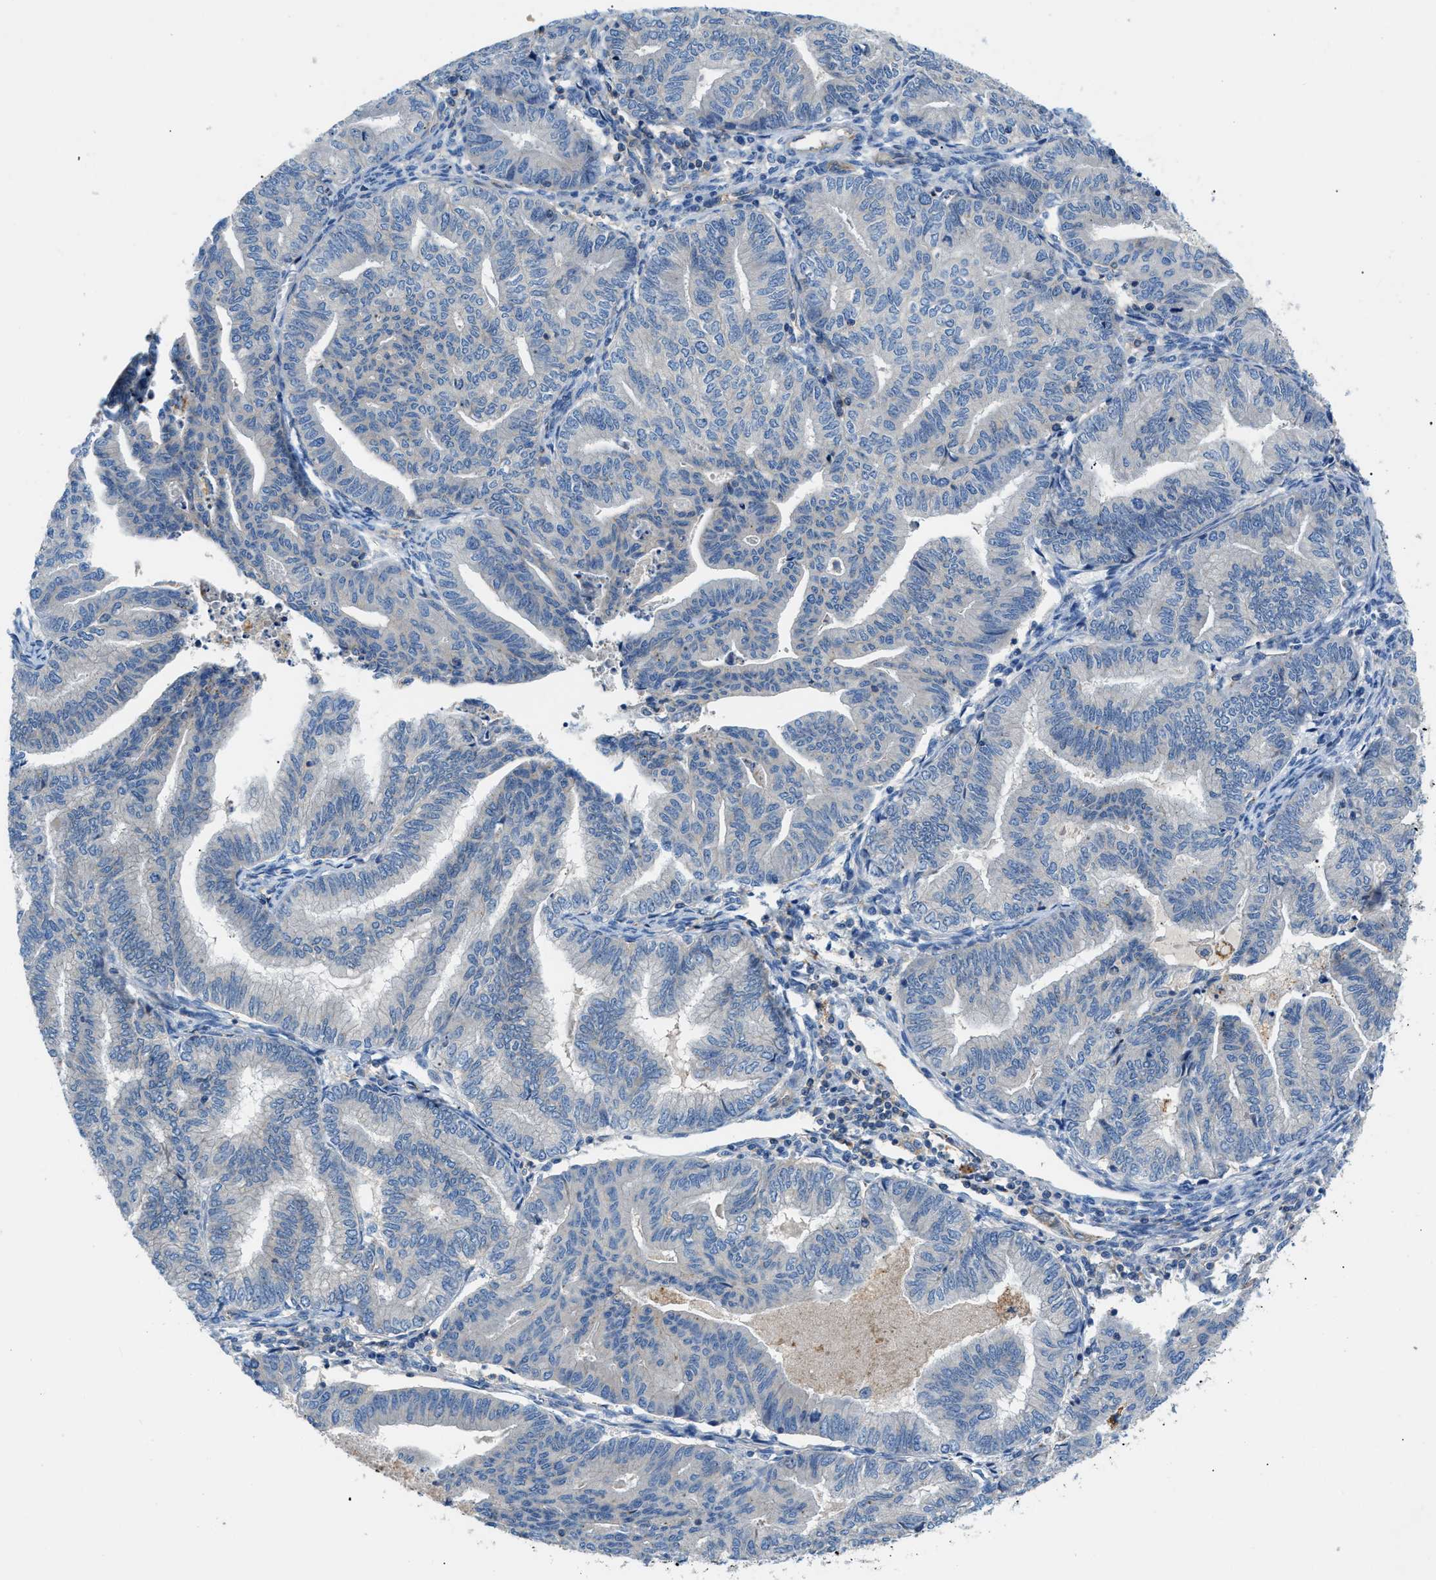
{"staining": {"intensity": "negative", "quantity": "none", "location": "none"}, "tissue": "endometrial cancer", "cell_type": "Tumor cells", "image_type": "cancer", "snomed": [{"axis": "morphology", "description": "Adenocarcinoma, NOS"}, {"axis": "topography", "description": "Endometrium"}], "caption": "A high-resolution photomicrograph shows immunohistochemistry (IHC) staining of endometrial cancer (adenocarcinoma), which shows no significant expression in tumor cells.", "gene": "ORAI1", "patient": {"sex": "female", "age": 79}}